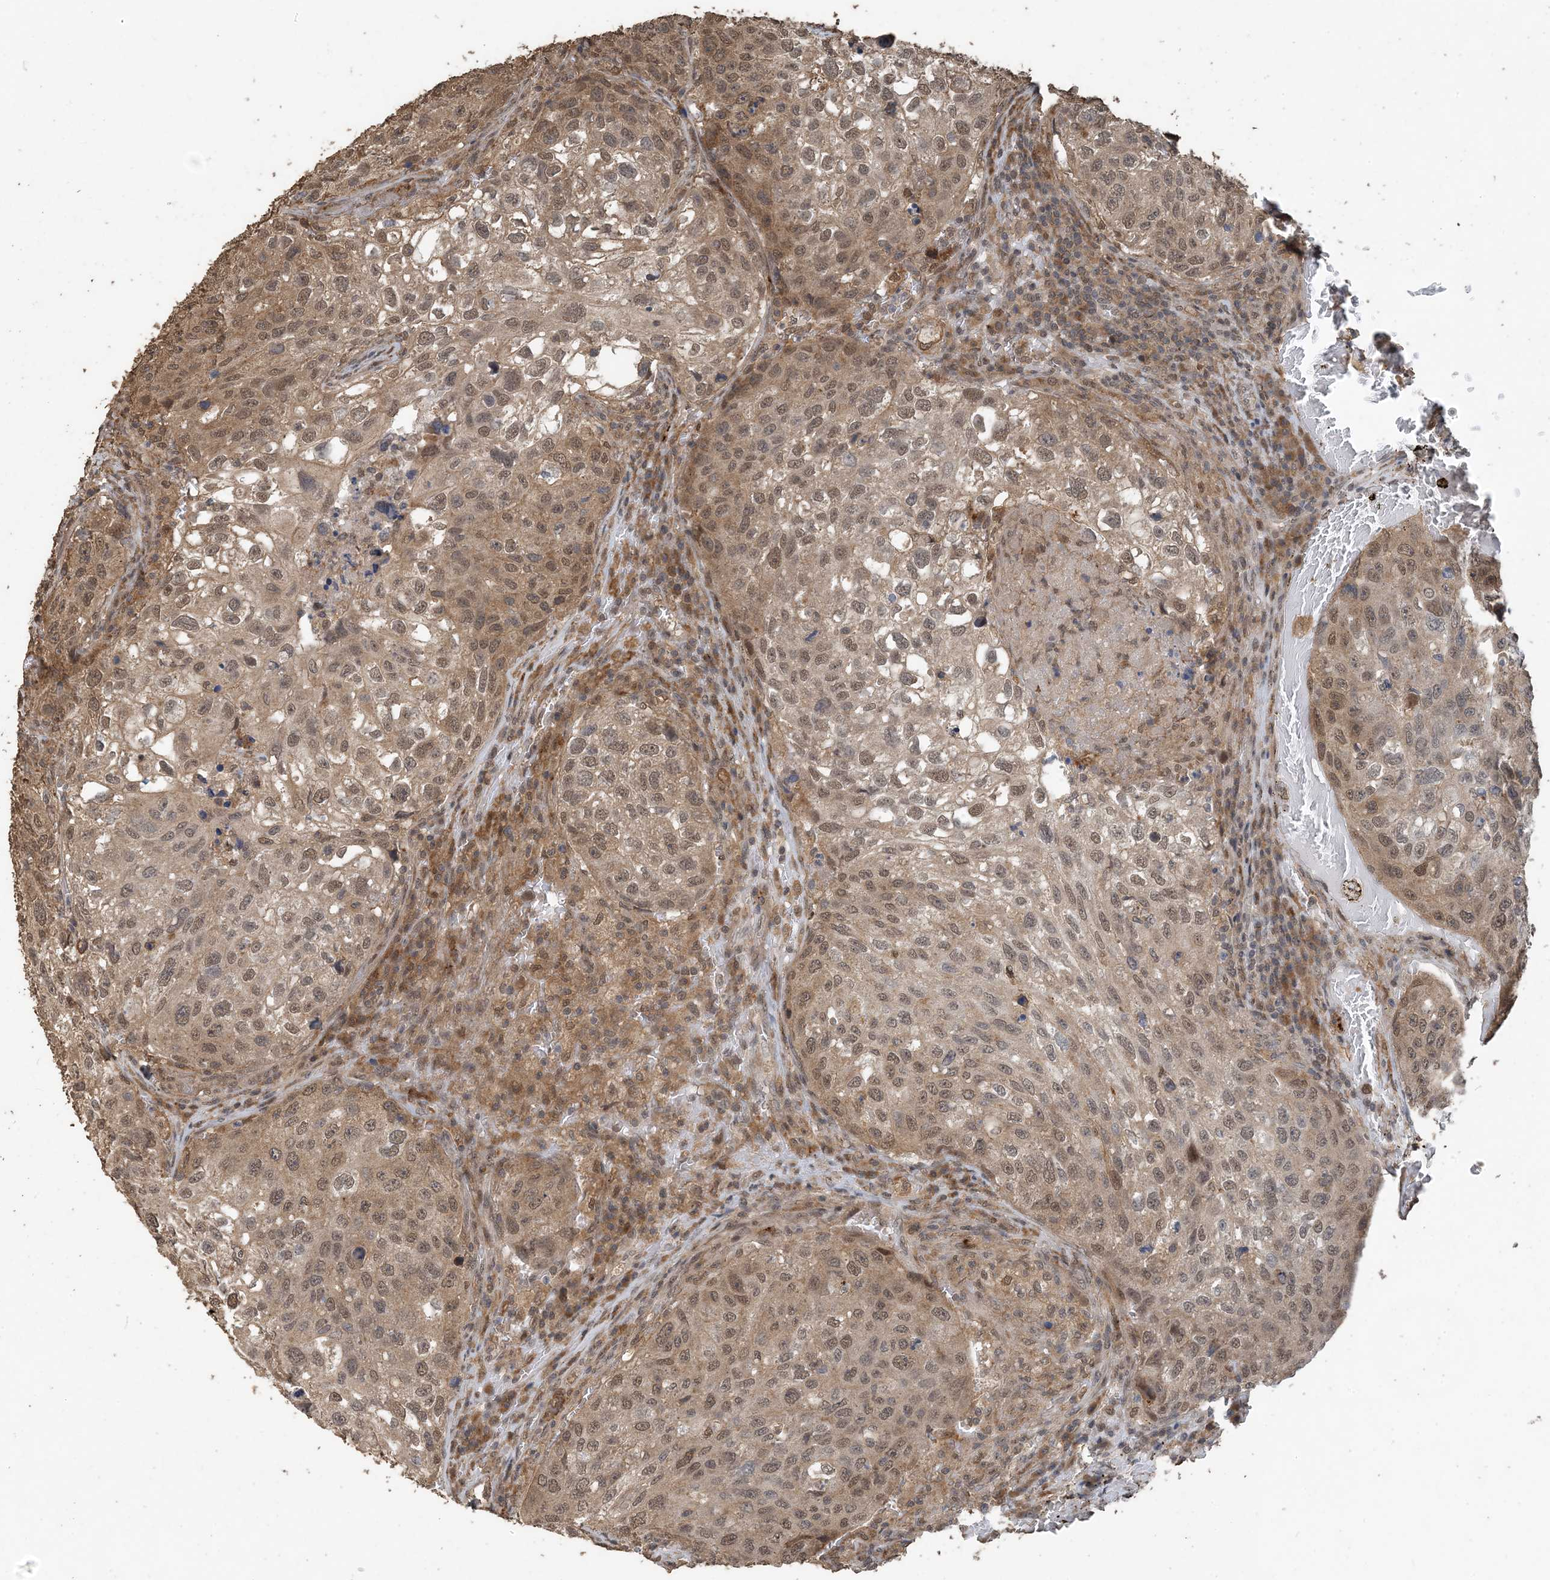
{"staining": {"intensity": "moderate", "quantity": ">75%", "location": "cytoplasmic/membranous,nuclear"}, "tissue": "urothelial cancer", "cell_type": "Tumor cells", "image_type": "cancer", "snomed": [{"axis": "morphology", "description": "Urothelial carcinoma, High grade"}, {"axis": "topography", "description": "Lymph node"}, {"axis": "topography", "description": "Urinary bladder"}], "caption": "A brown stain highlights moderate cytoplasmic/membranous and nuclear staining of a protein in high-grade urothelial carcinoma tumor cells.", "gene": "ZC3H12A", "patient": {"sex": "male", "age": 51}}